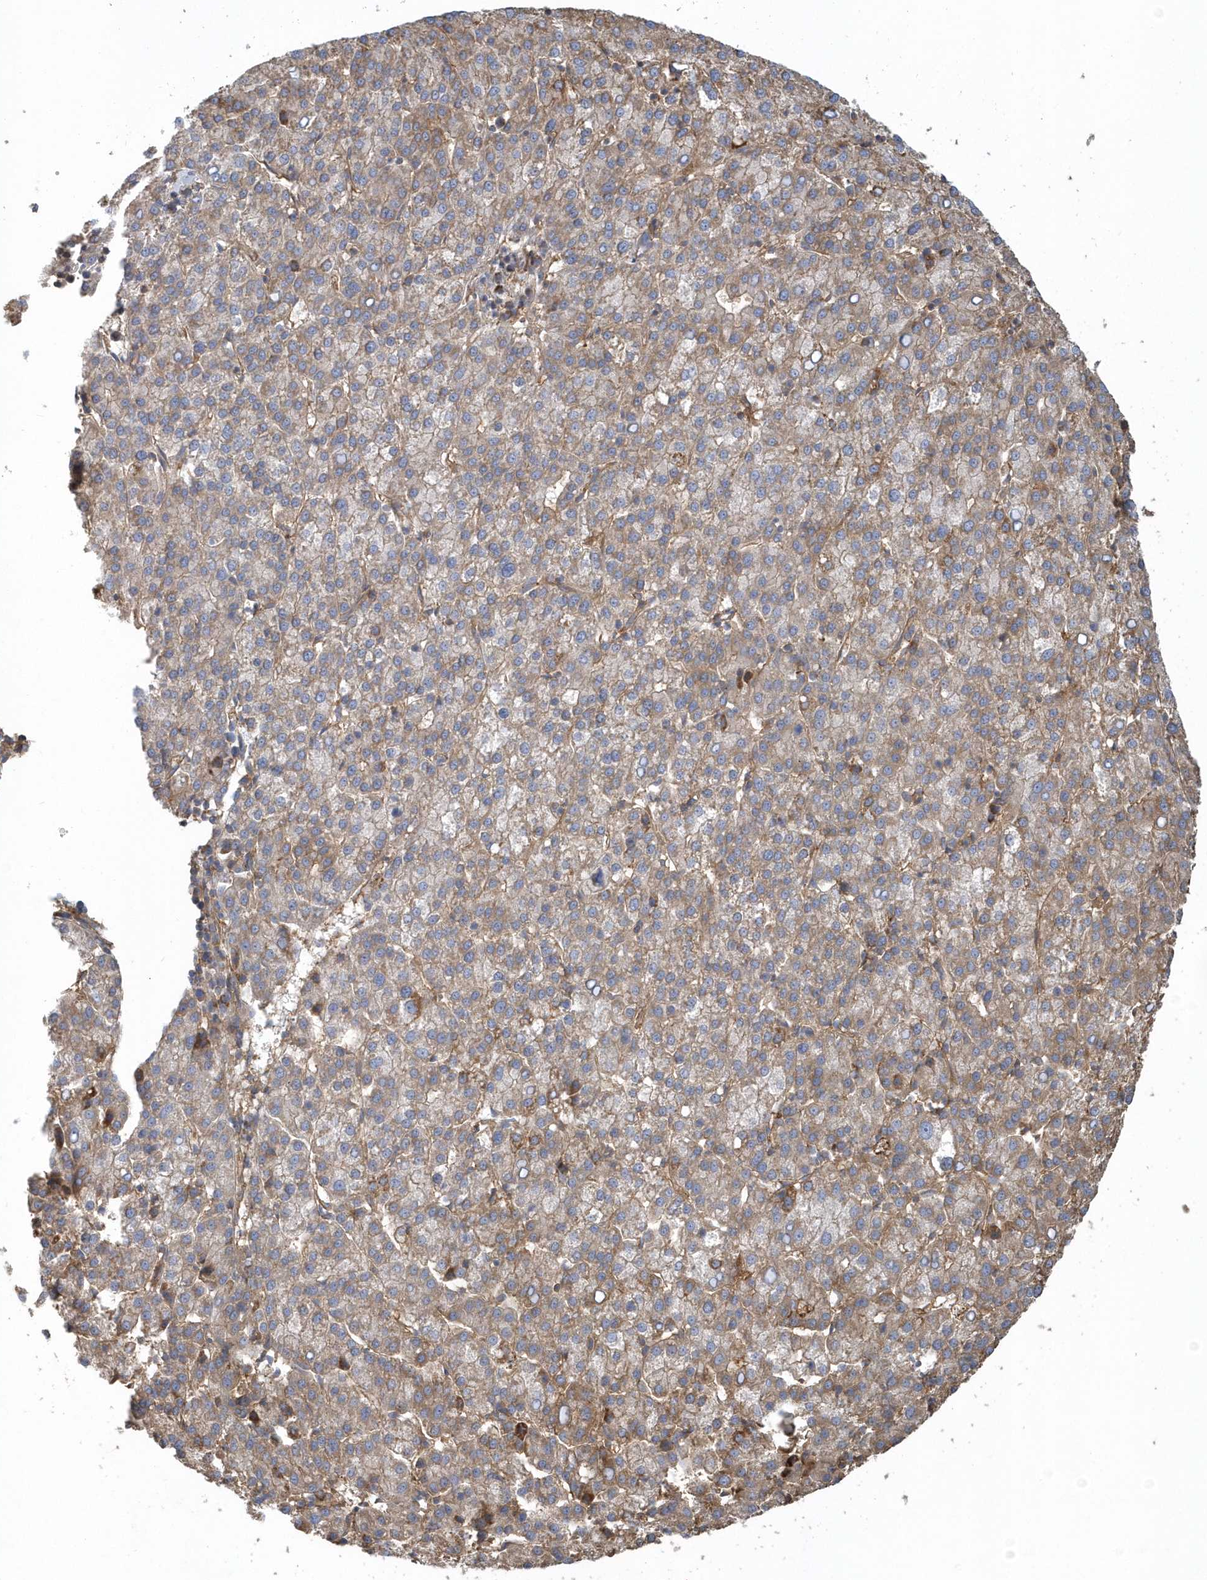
{"staining": {"intensity": "weak", "quantity": ">75%", "location": "cytoplasmic/membranous"}, "tissue": "liver cancer", "cell_type": "Tumor cells", "image_type": "cancer", "snomed": [{"axis": "morphology", "description": "Carcinoma, Hepatocellular, NOS"}, {"axis": "topography", "description": "Liver"}], "caption": "About >75% of tumor cells in liver hepatocellular carcinoma show weak cytoplasmic/membranous protein staining as visualized by brown immunohistochemical staining.", "gene": "TRAIP", "patient": {"sex": "female", "age": 58}}